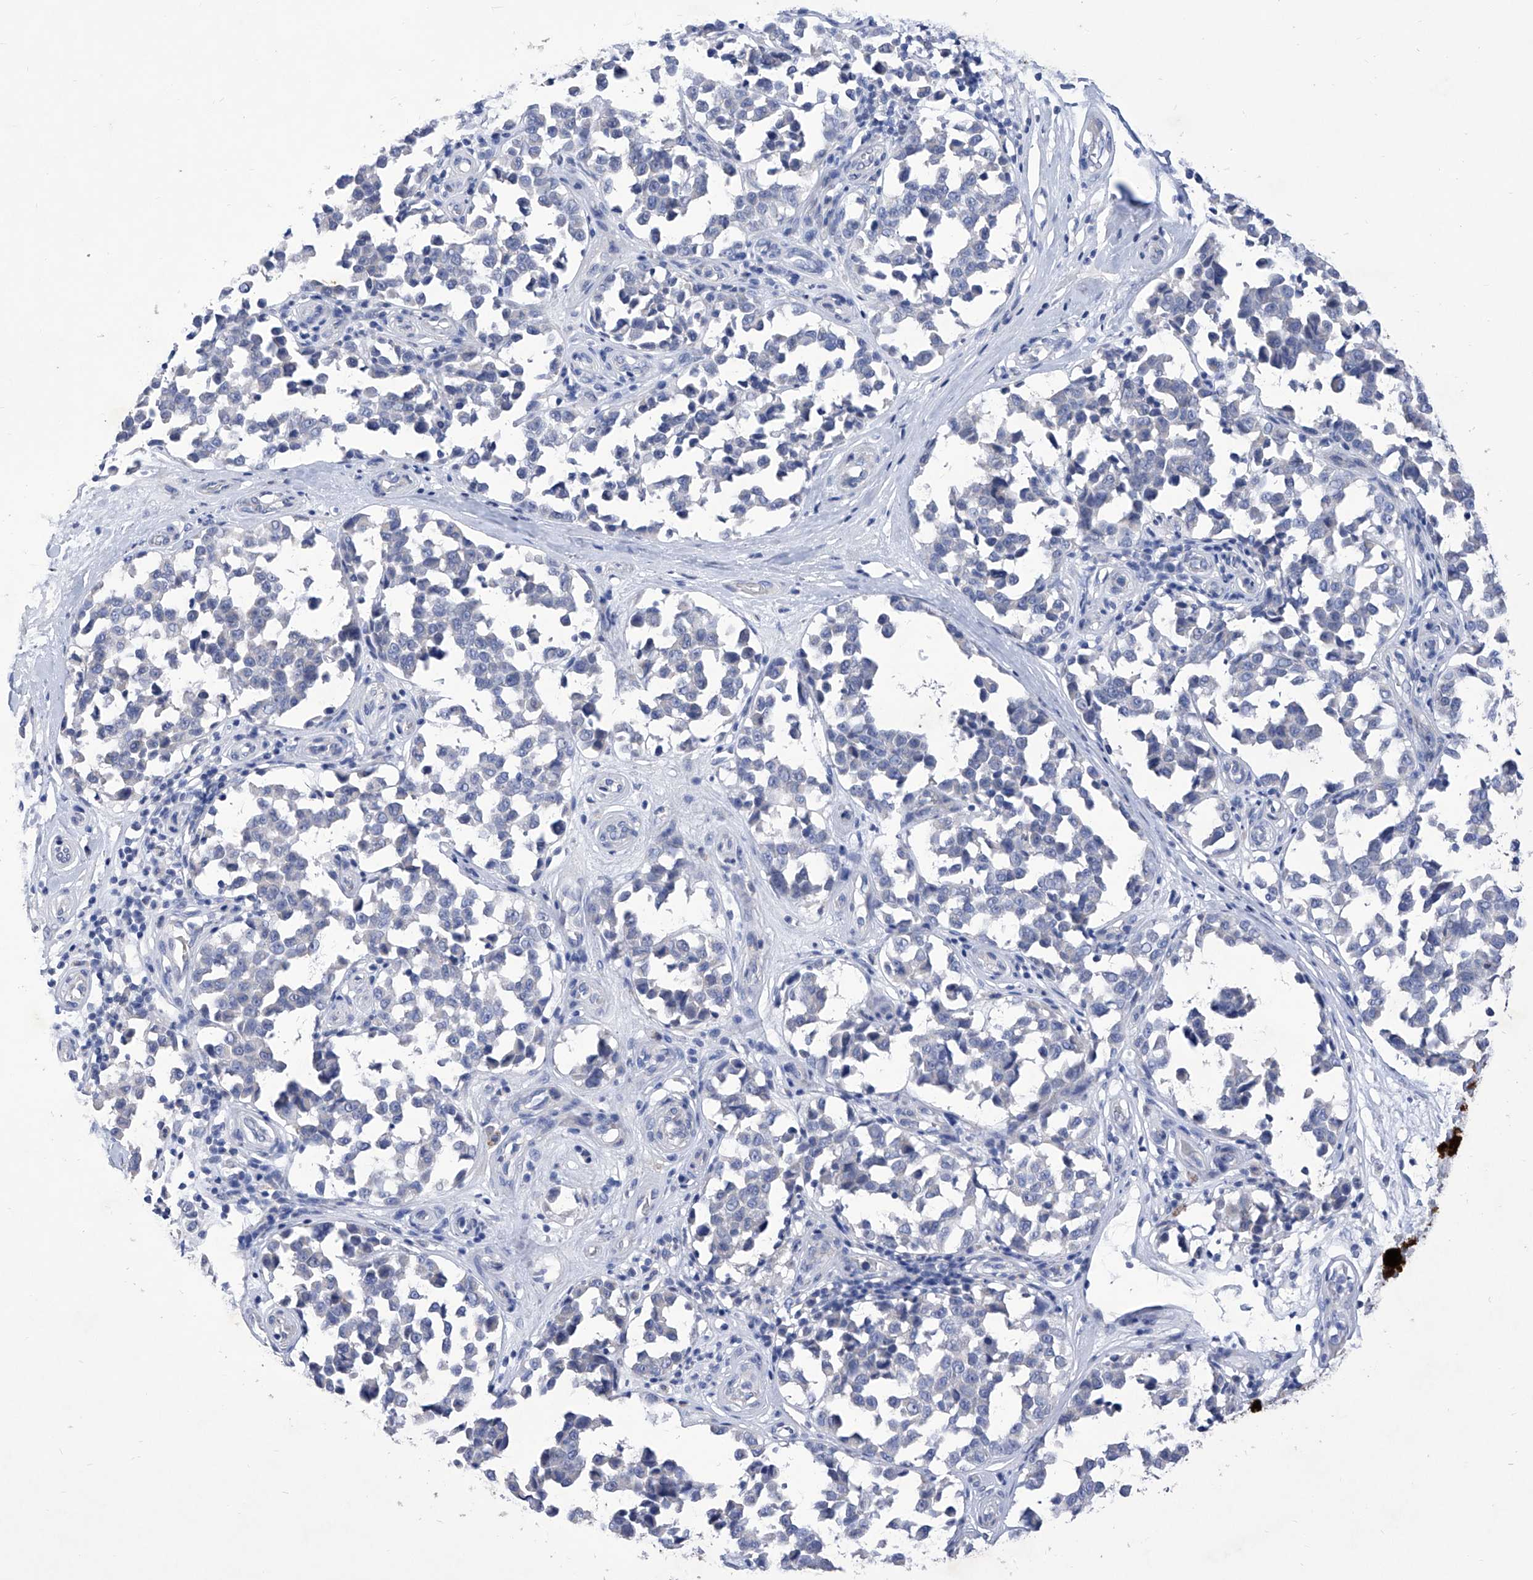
{"staining": {"intensity": "negative", "quantity": "none", "location": "none"}, "tissue": "melanoma", "cell_type": "Tumor cells", "image_type": "cancer", "snomed": [{"axis": "morphology", "description": "Malignant melanoma, NOS"}, {"axis": "topography", "description": "Skin"}], "caption": "The immunohistochemistry image has no significant positivity in tumor cells of malignant melanoma tissue. (DAB (3,3'-diaminobenzidine) immunohistochemistry with hematoxylin counter stain).", "gene": "IFNL2", "patient": {"sex": "female", "age": 64}}